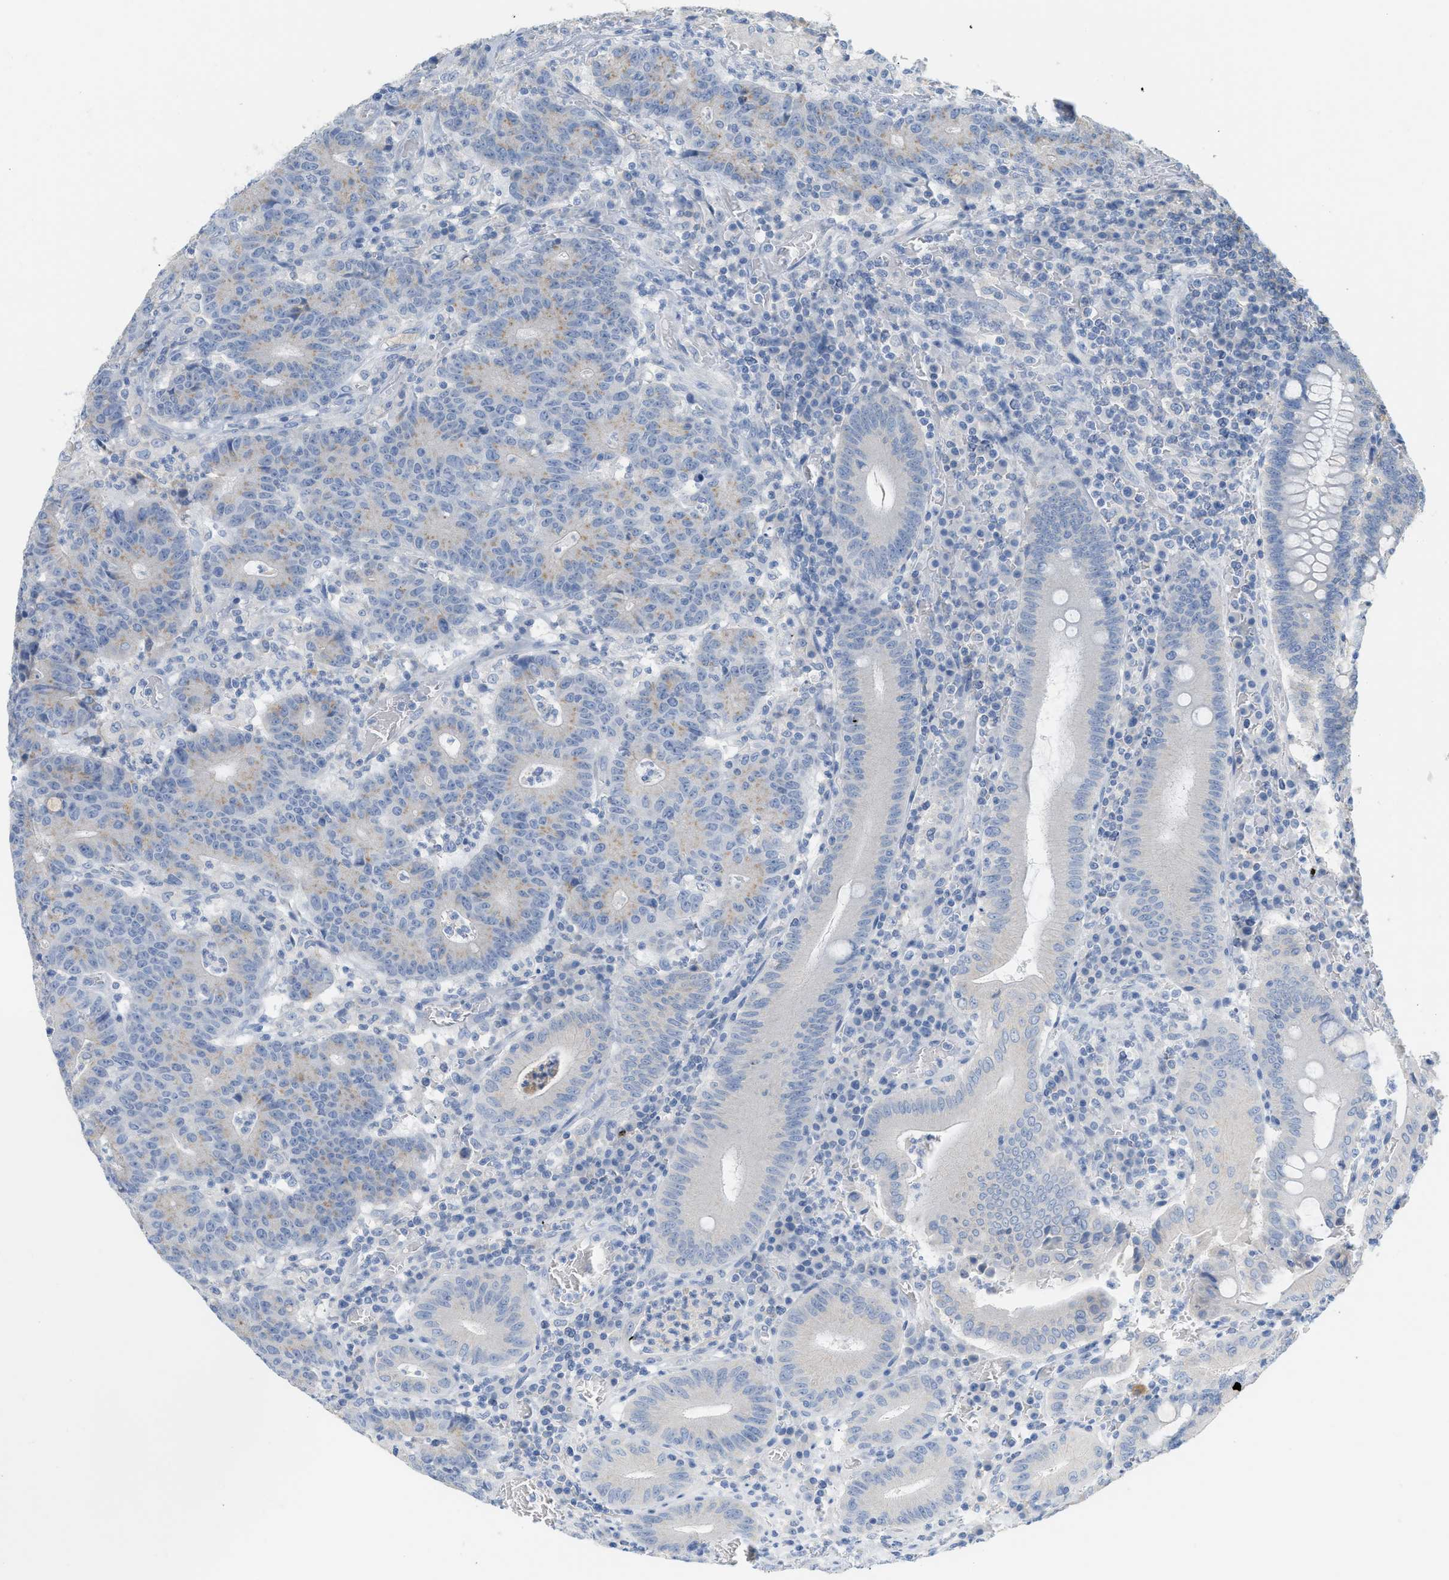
{"staining": {"intensity": "negative", "quantity": "none", "location": "none"}, "tissue": "colorectal cancer", "cell_type": "Tumor cells", "image_type": "cancer", "snomed": [{"axis": "morphology", "description": "Normal tissue, NOS"}, {"axis": "morphology", "description": "Adenocarcinoma, NOS"}, {"axis": "topography", "description": "Colon"}], "caption": "Tumor cells are negative for brown protein staining in colorectal cancer (adenocarcinoma).", "gene": "PAPPA", "patient": {"sex": "female", "age": 75}}